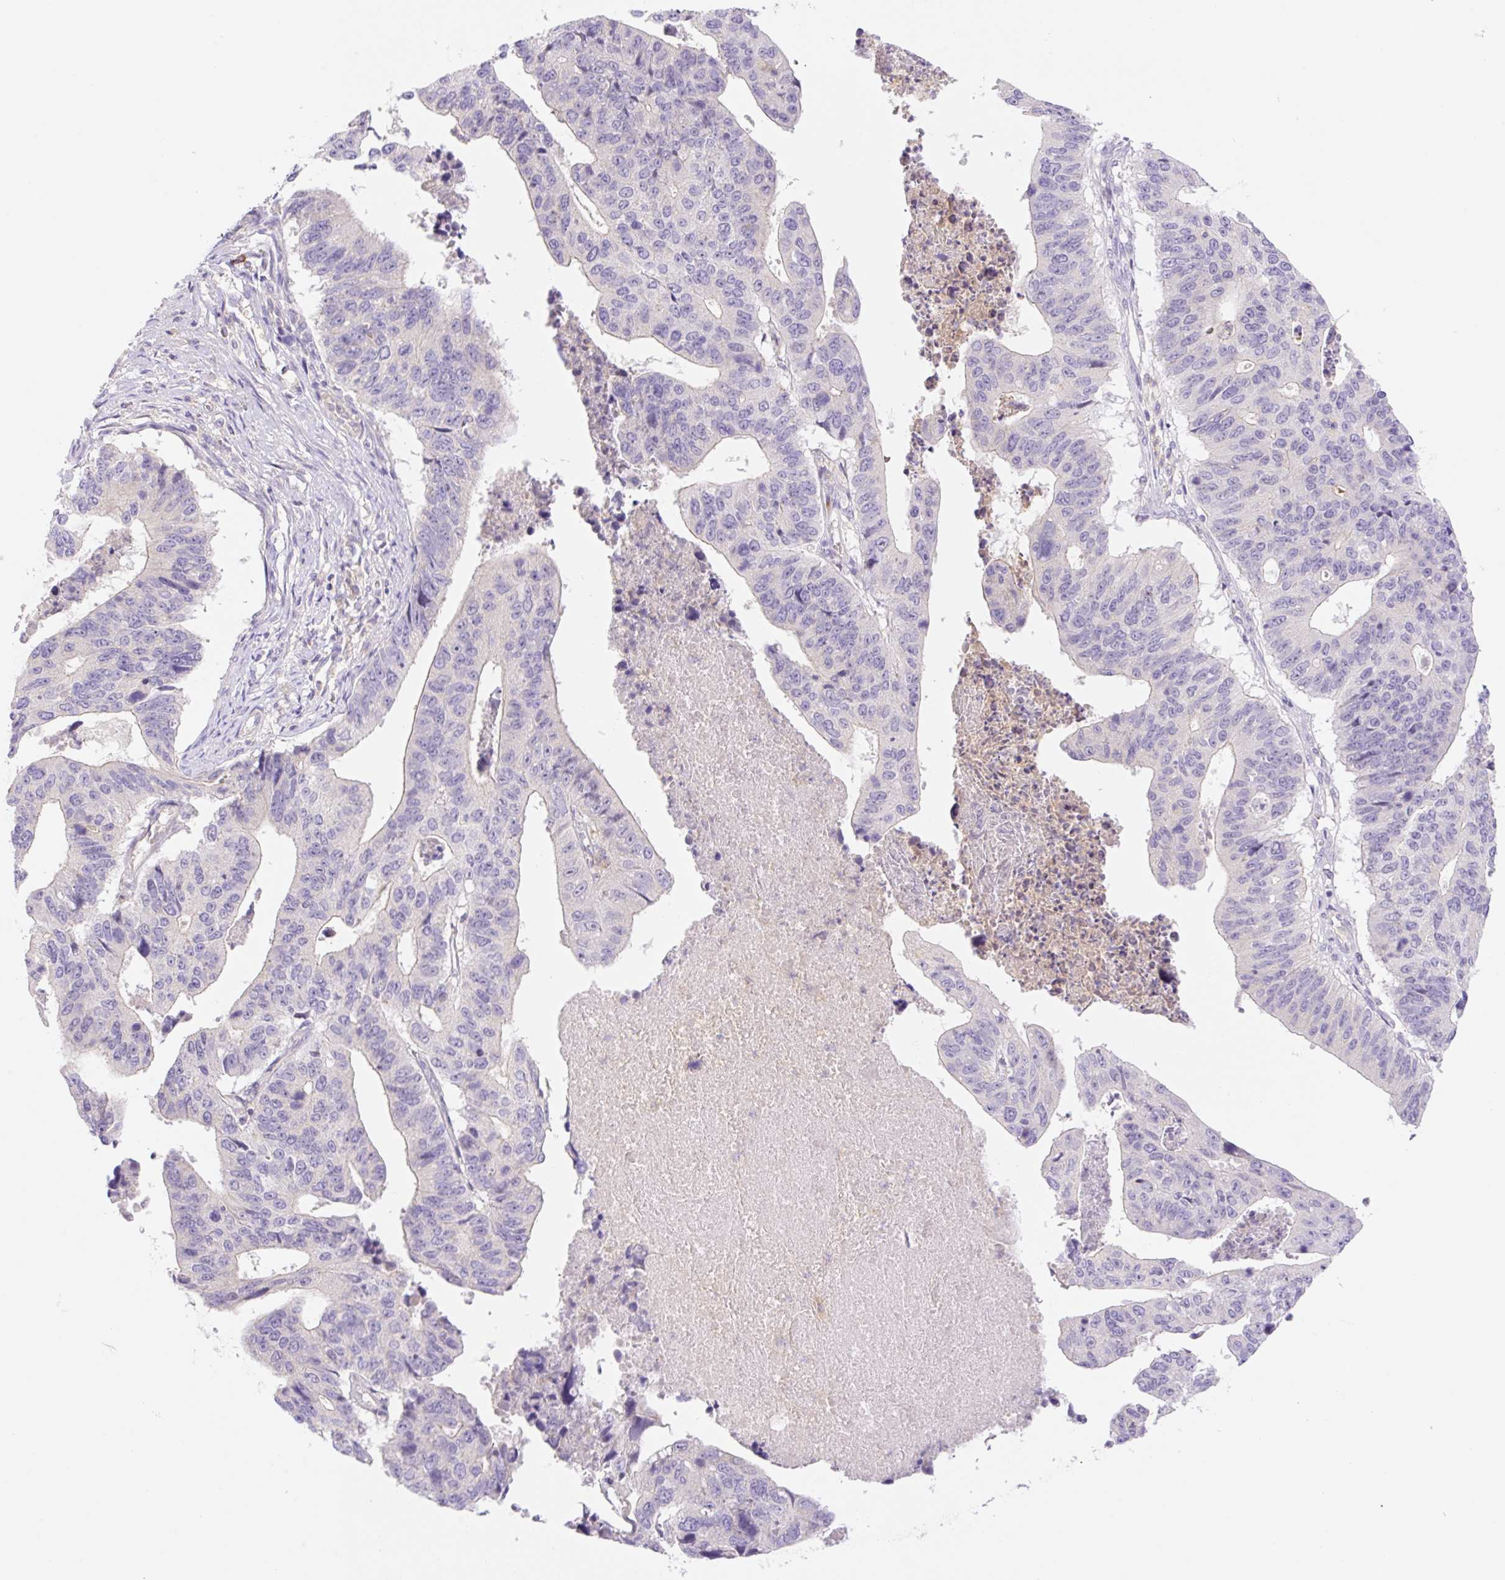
{"staining": {"intensity": "negative", "quantity": "none", "location": "none"}, "tissue": "stomach cancer", "cell_type": "Tumor cells", "image_type": "cancer", "snomed": [{"axis": "morphology", "description": "Adenocarcinoma, NOS"}, {"axis": "topography", "description": "Stomach"}], "caption": "IHC of human adenocarcinoma (stomach) reveals no expression in tumor cells.", "gene": "DENND5A", "patient": {"sex": "male", "age": 59}}